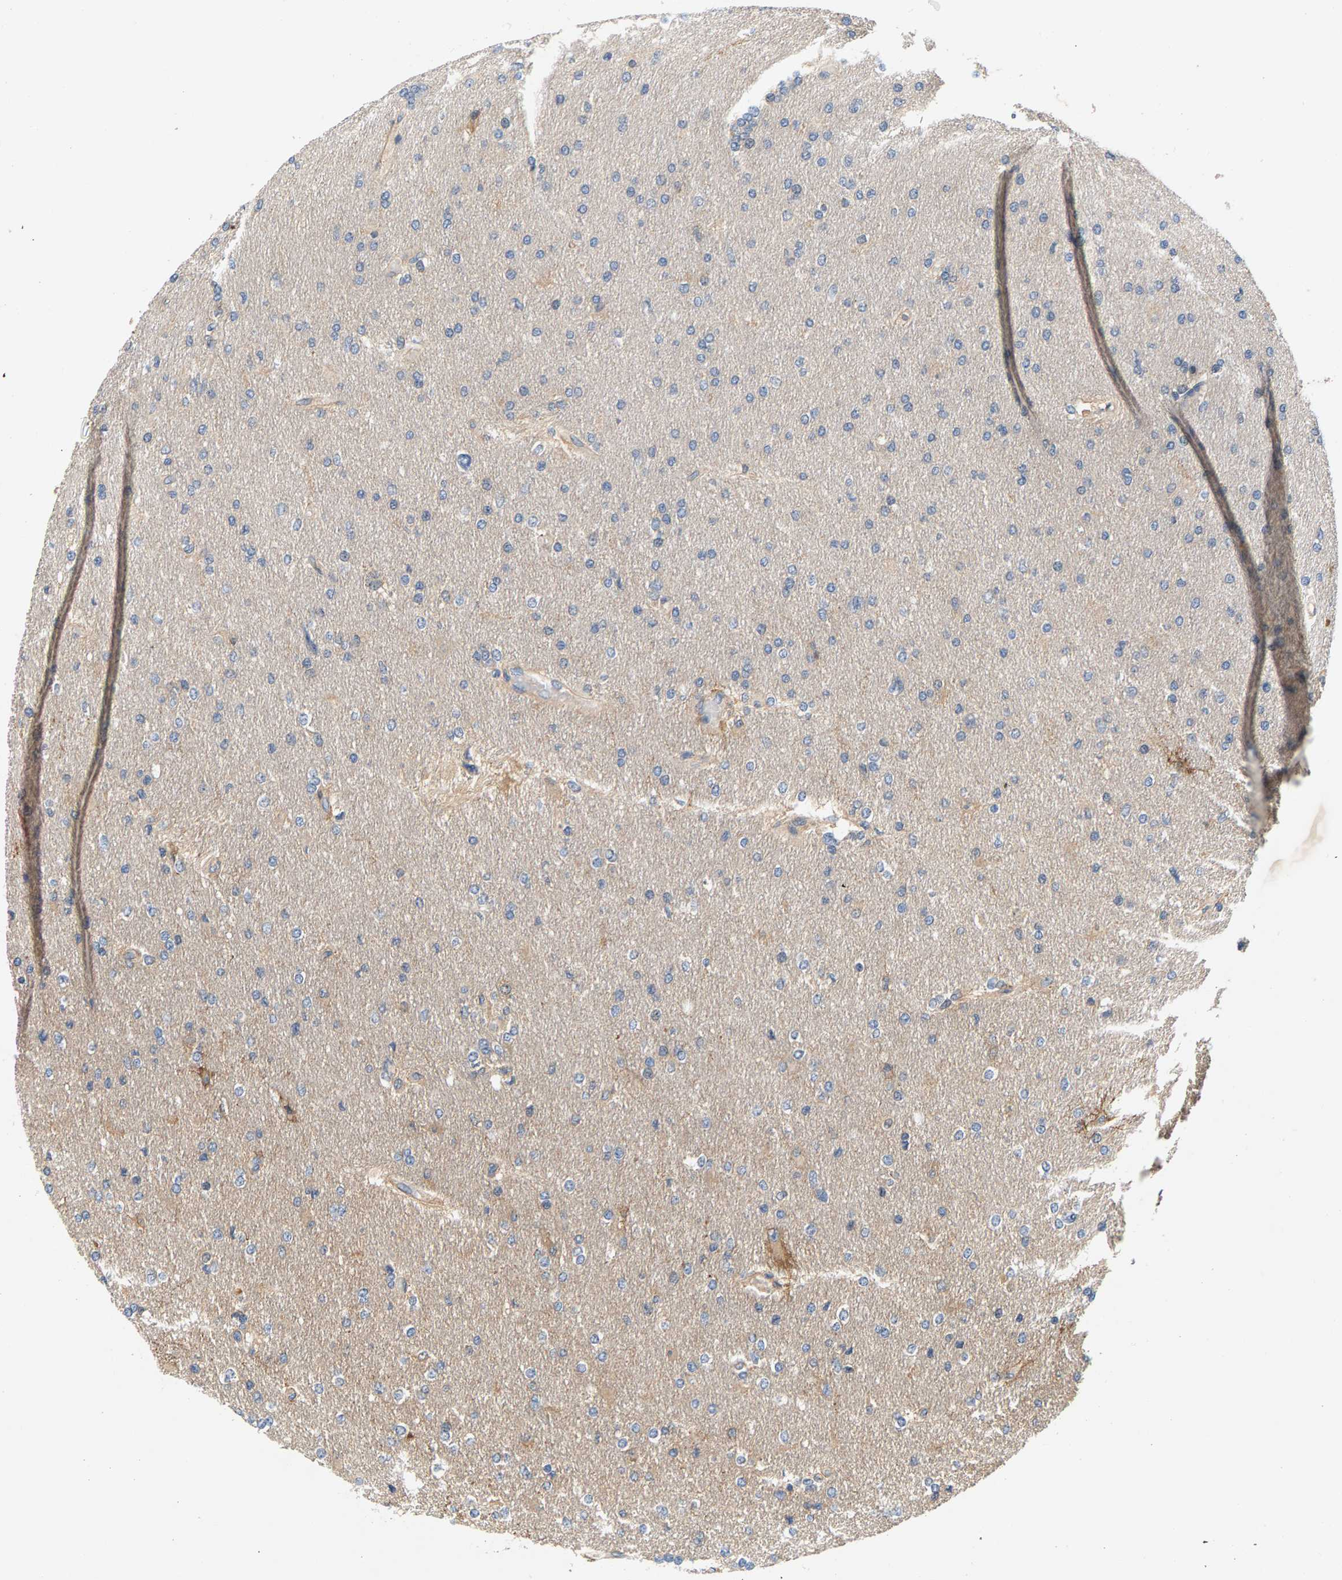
{"staining": {"intensity": "weak", "quantity": "<25%", "location": "cytoplasmic/membranous"}, "tissue": "glioma", "cell_type": "Tumor cells", "image_type": "cancer", "snomed": [{"axis": "morphology", "description": "Glioma, malignant, High grade"}, {"axis": "topography", "description": "Cerebral cortex"}], "caption": "Immunohistochemistry of human glioma reveals no positivity in tumor cells.", "gene": "FAM78A", "patient": {"sex": "female", "age": 36}}